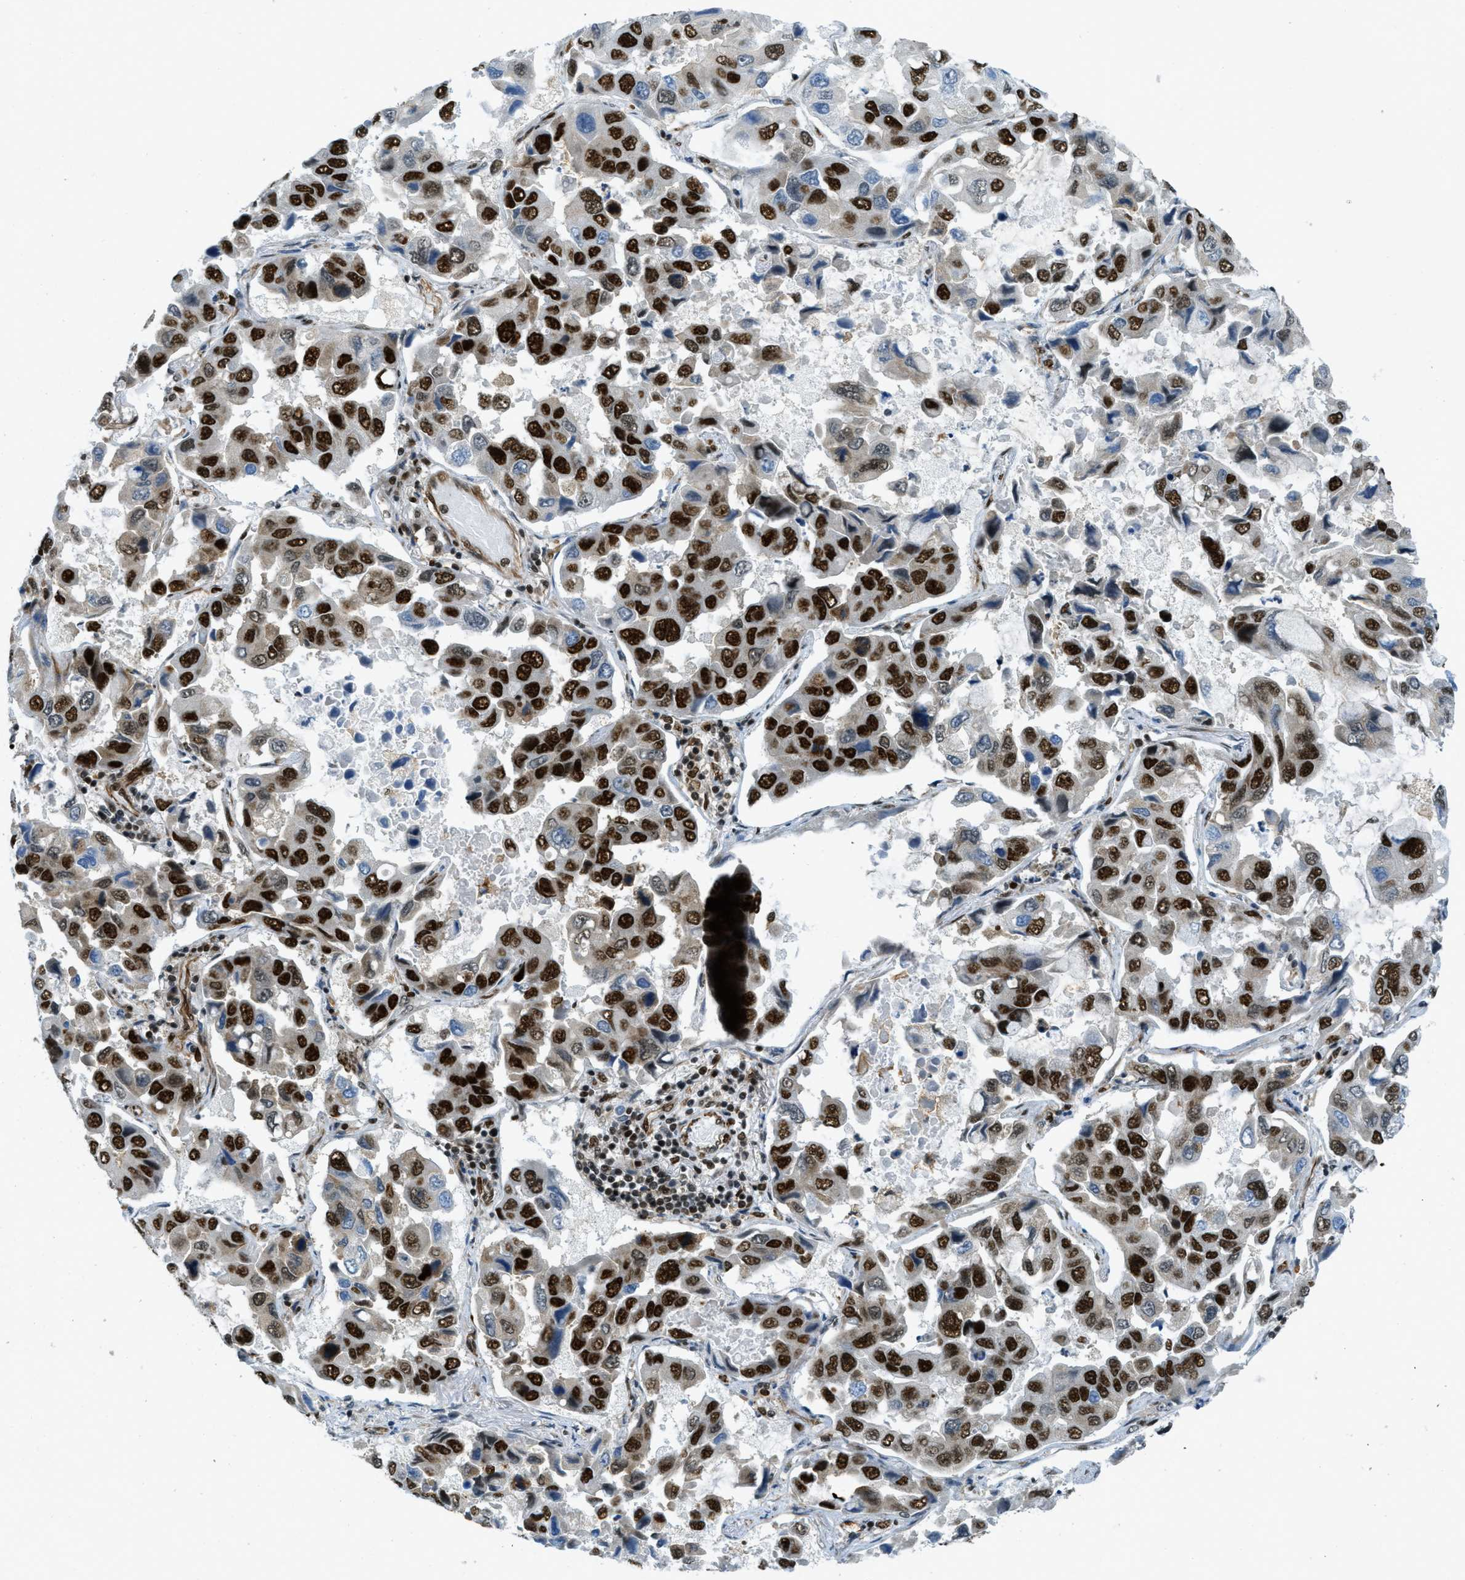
{"staining": {"intensity": "strong", "quantity": ">75%", "location": "nuclear"}, "tissue": "lung cancer", "cell_type": "Tumor cells", "image_type": "cancer", "snomed": [{"axis": "morphology", "description": "Adenocarcinoma, NOS"}, {"axis": "topography", "description": "Lung"}], "caption": "Immunohistochemical staining of adenocarcinoma (lung) exhibits strong nuclear protein positivity in approximately >75% of tumor cells.", "gene": "ZFR", "patient": {"sex": "male", "age": 64}}